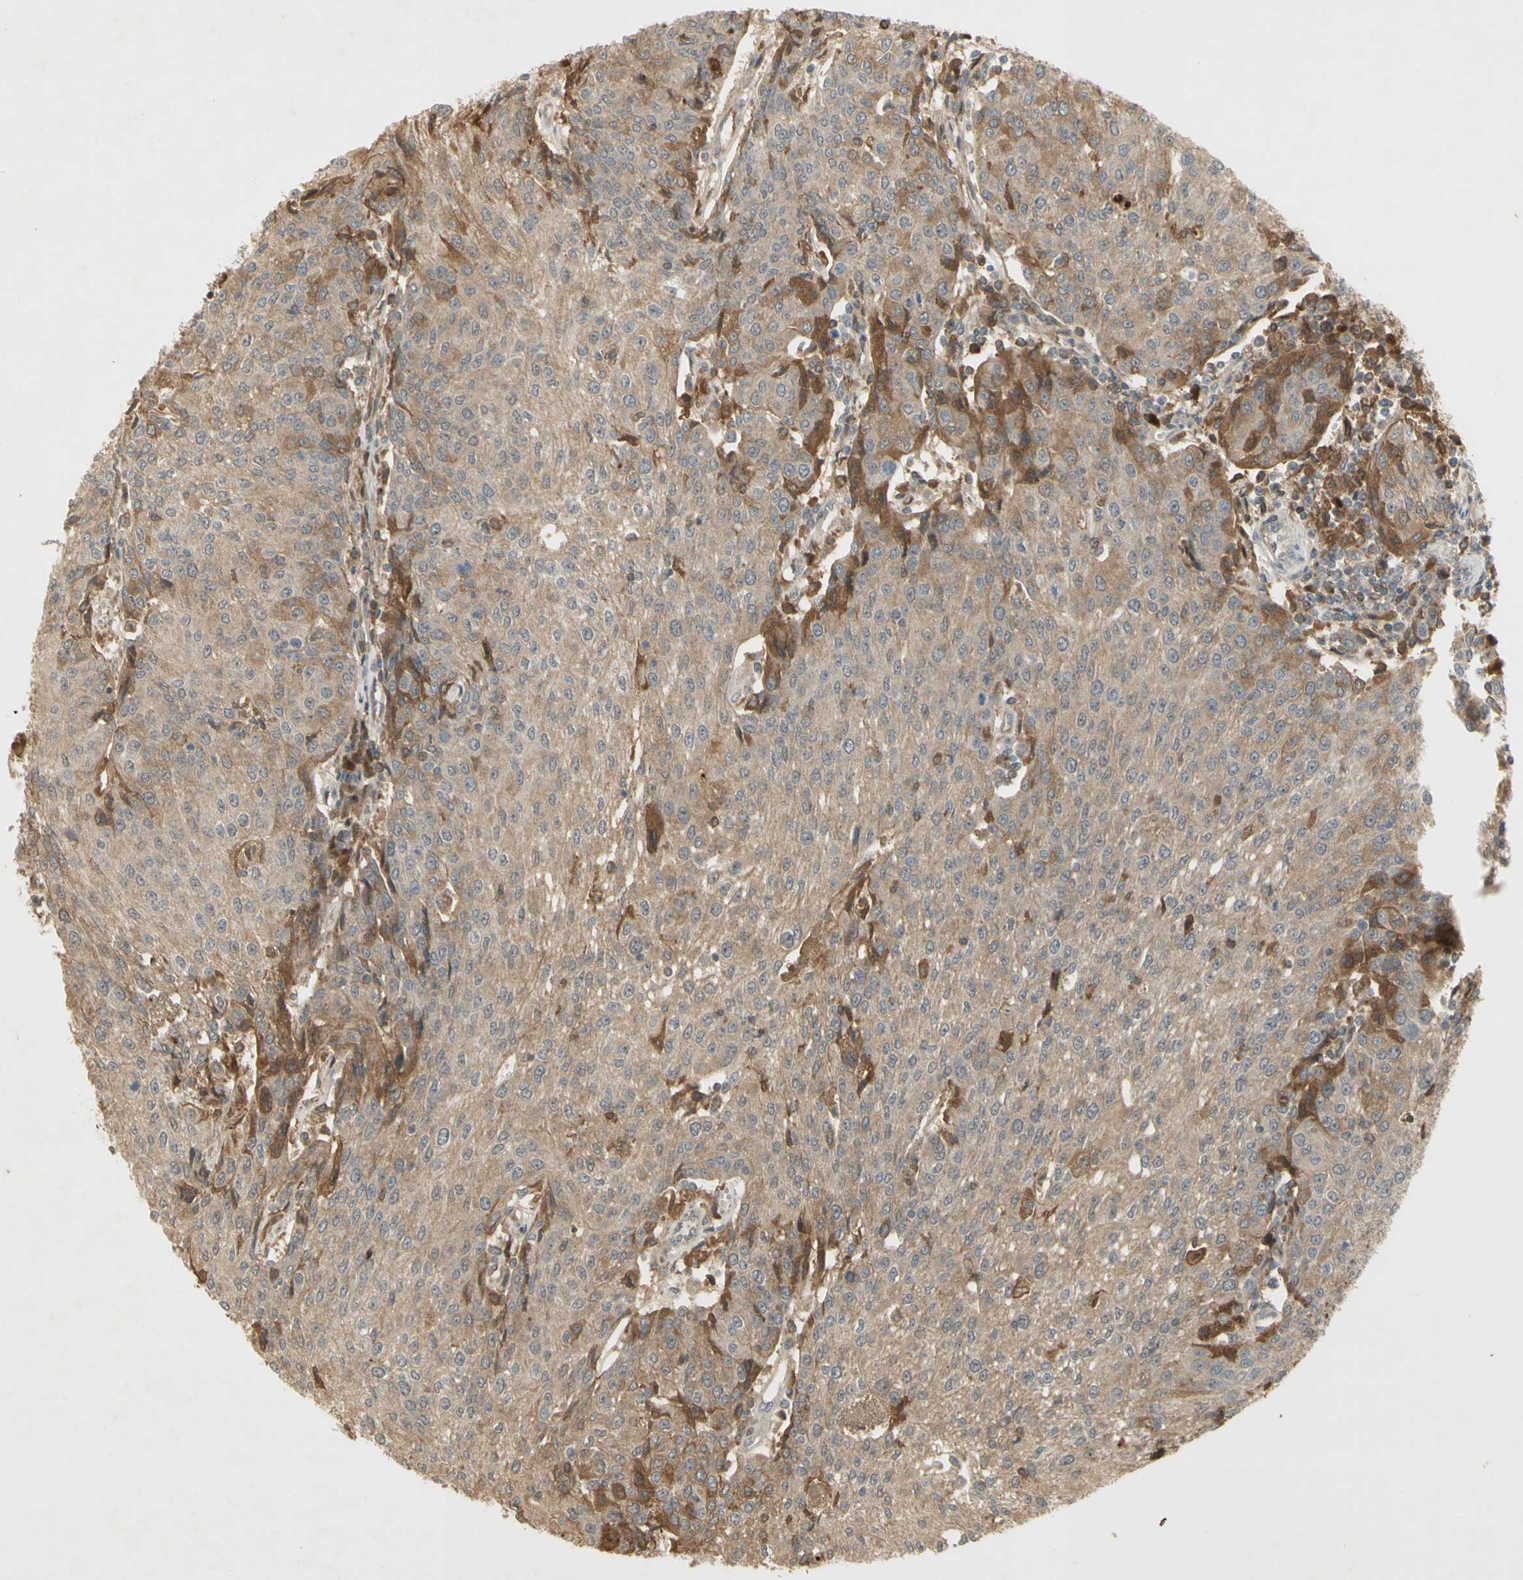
{"staining": {"intensity": "moderate", "quantity": "<25%", "location": "cytoplasmic/membranous"}, "tissue": "urothelial cancer", "cell_type": "Tumor cells", "image_type": "cancer", "snomed": [{"axis": "morphology", "description": "Urothelial carcinoma, High grade"}, {"axis": "topography", "description": "Urinary bladder"}], "caption": "Urothelial carcinoma (high-grade) stained with a protein marker exhibits moderate staining in tumor cells.", "gene": "NRG4", "patient": {"sex": "female", "age": 85}}